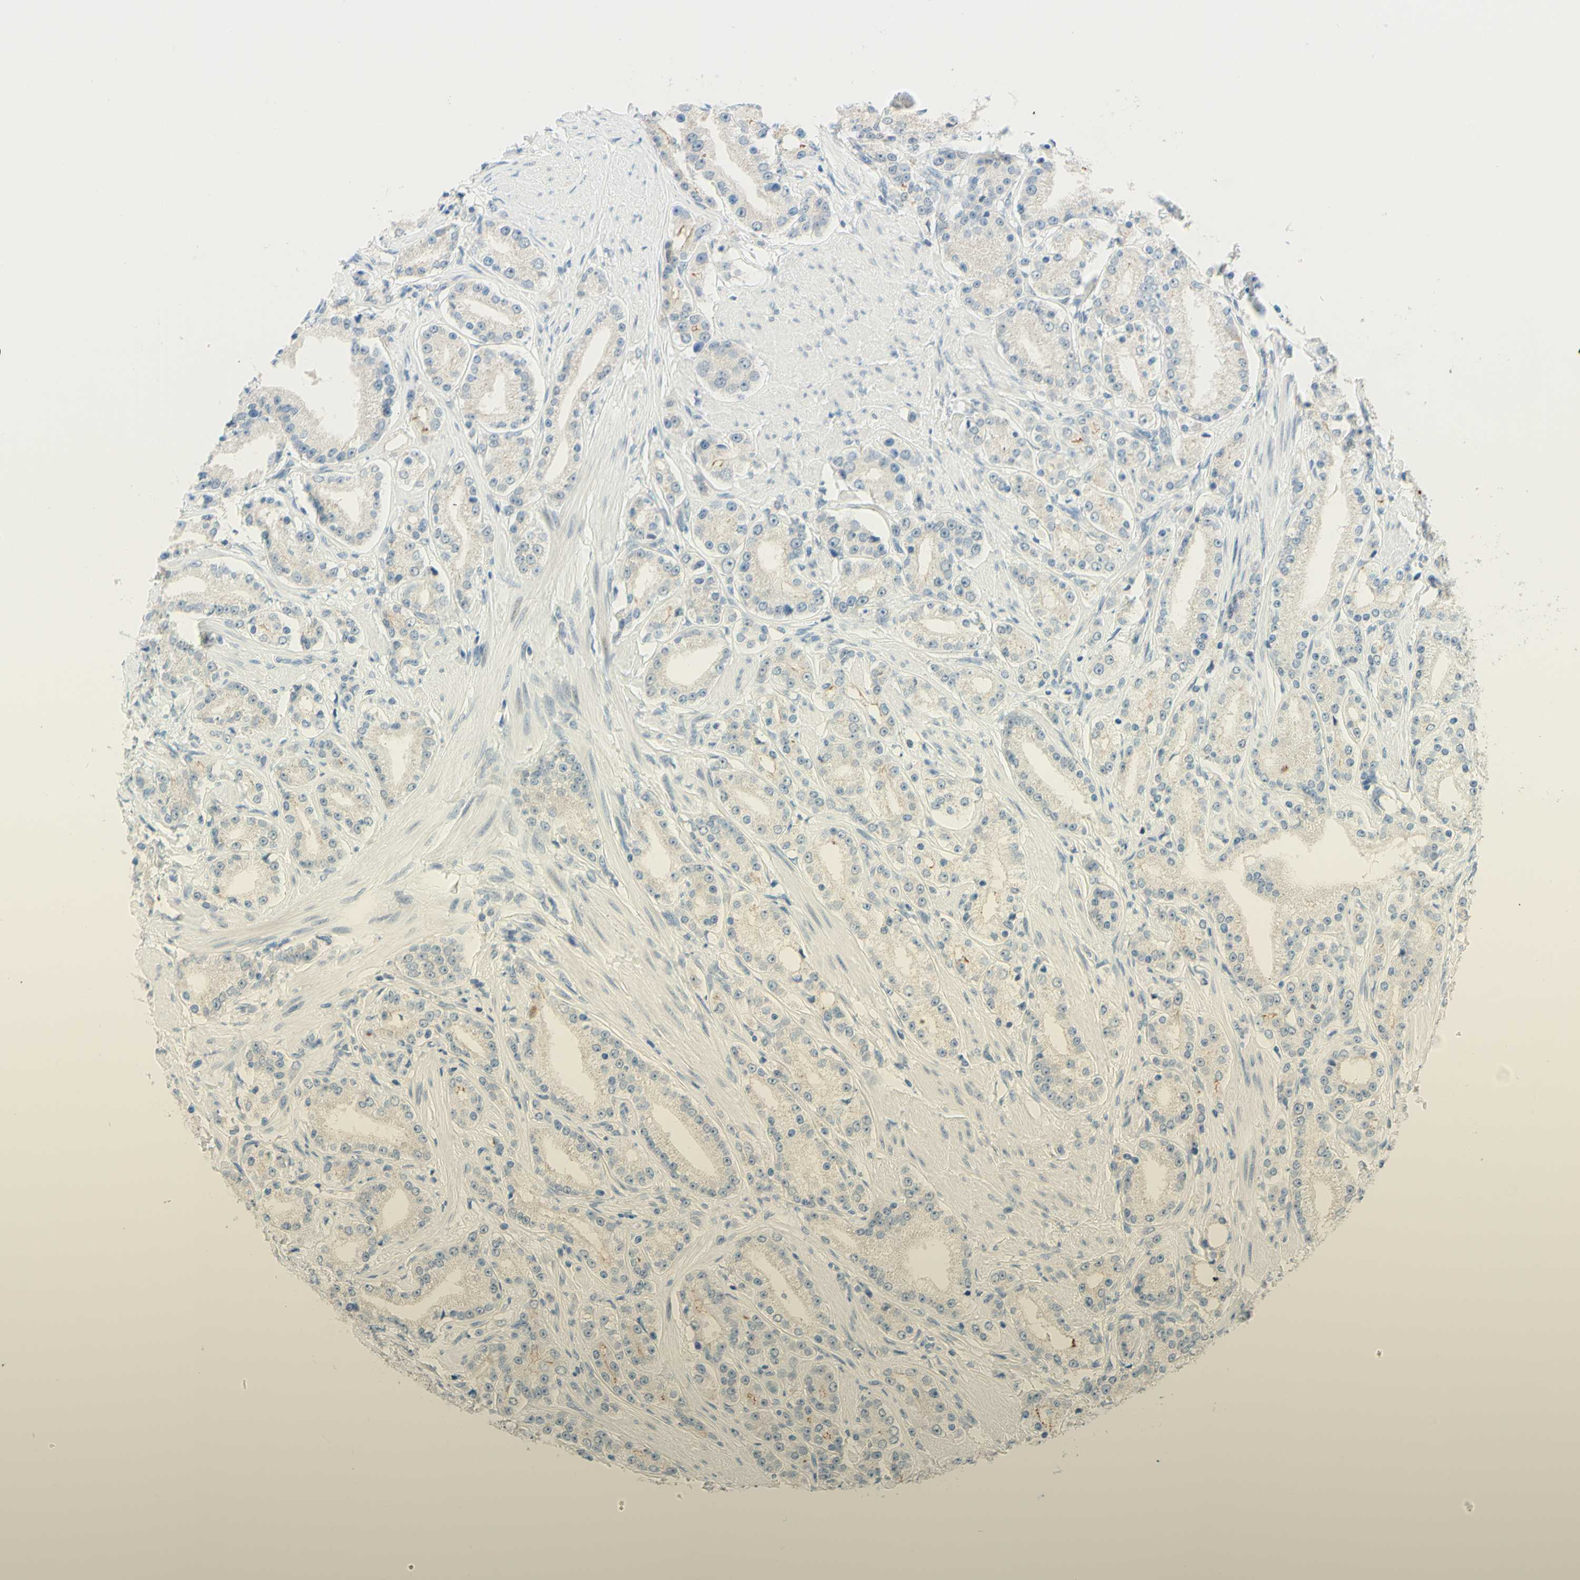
{"staining": {"intensity": "negative", "quantity": "none", "location": "none"}, "tissue": "prostate cancer", "cell_type": "Tumor cells", "image_type": "cancer", "snomed": [{"axis": "morphology", "description": "Adenocarcinoma, Low grade"}, {"axis": "topography", "description": "Prostate"}], "caption": "Immunohistochemical staining of human prostate cancer reveals no significant staining in tumor cells.", "gene": "TREM2", "patient": {"sex": "male", "age": 63}}